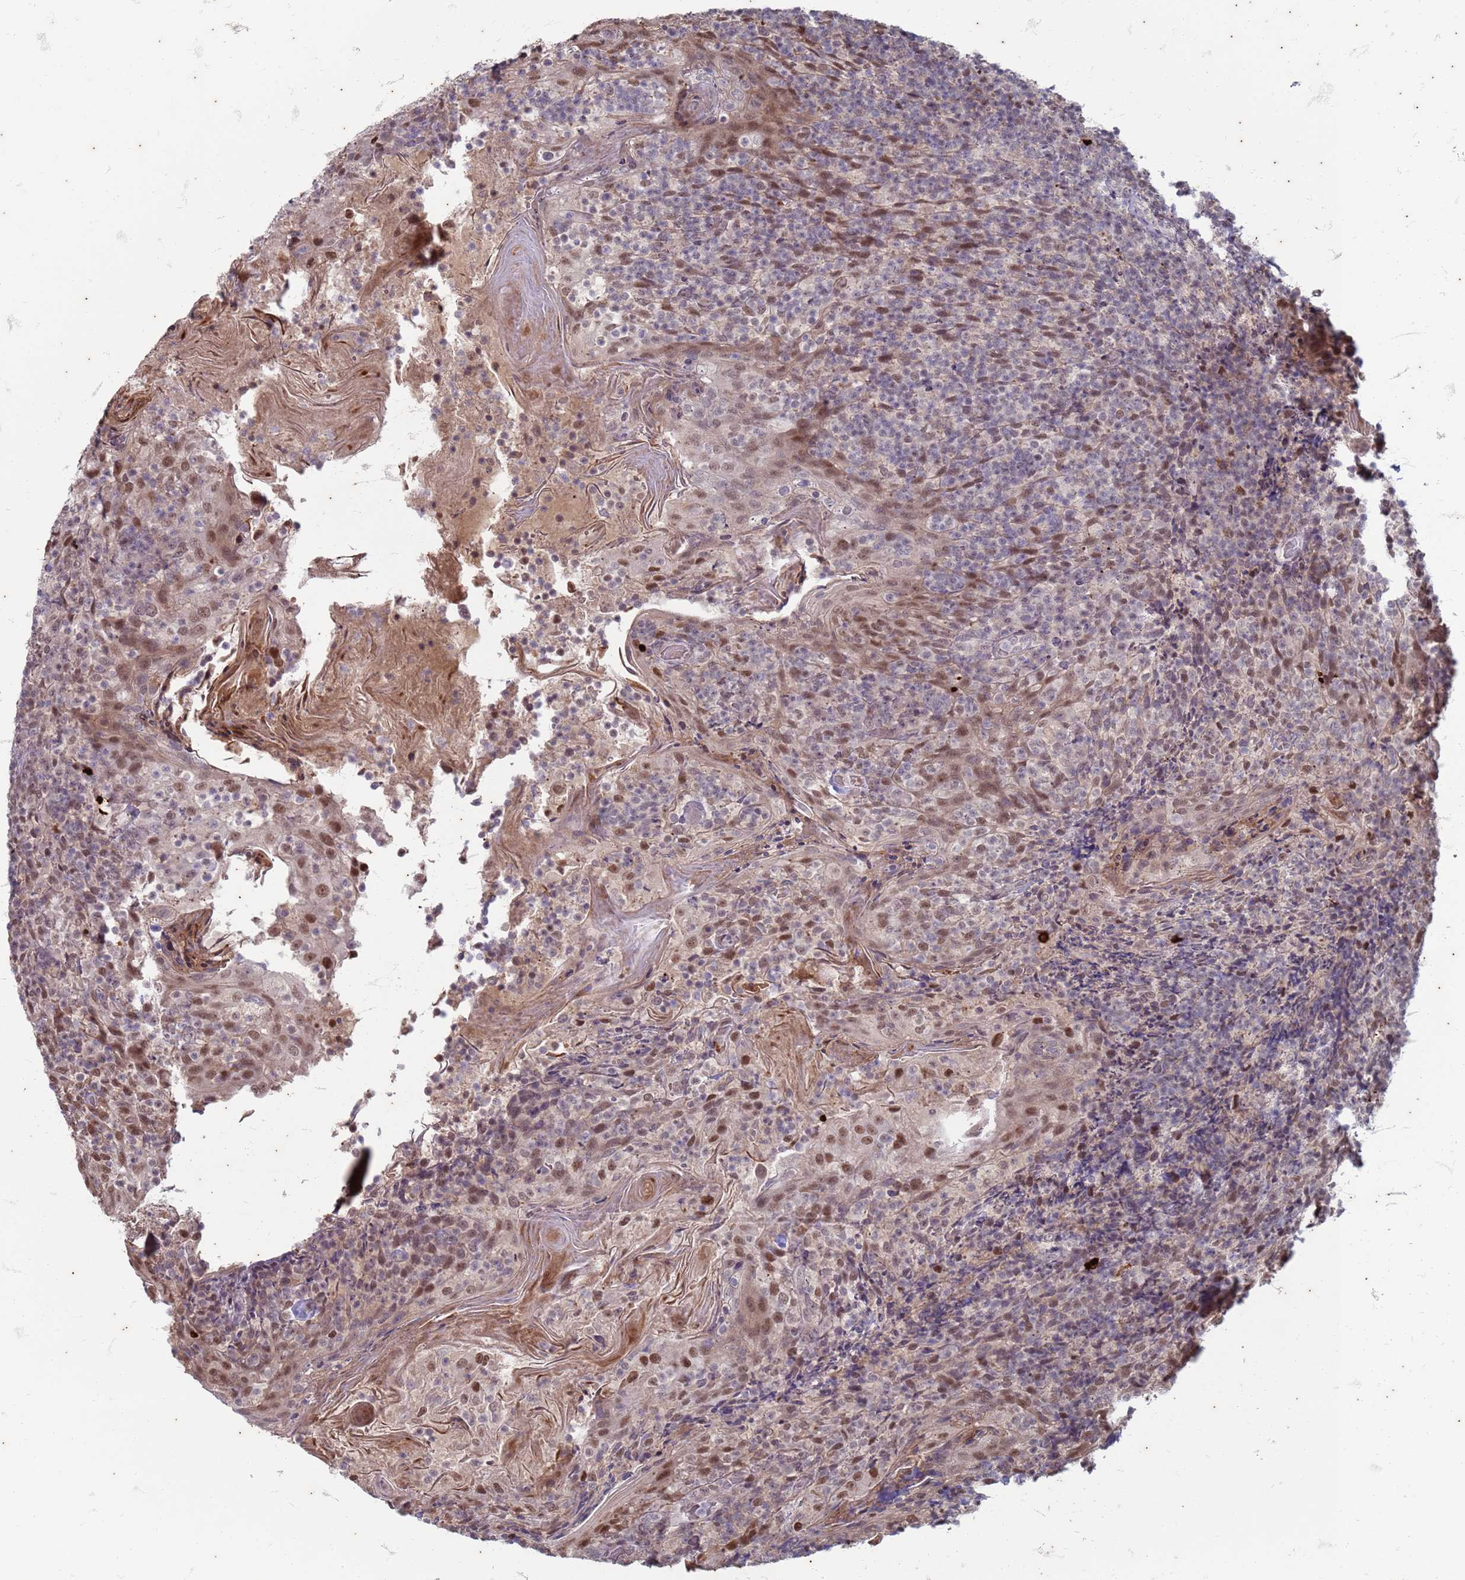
{"staining": {"intensity": "moderate", "quantity": "25%-75%", "location": "nuclear"}, "tissue": "tonsil", "cell_type": "Germinal center cells", "image_type": "normal", "snomed": [{"axis": "morphology", "description": "Normal tissue, NOS"}, {"axis": "topography", "description": "Tonsil"}], "caption": "Protein staining displays moderate nuclear staining in about 25%-75% of germinal center cells in normal tonsil.", "gene": "TRMT6", "patient": {"sex": "female", "age": 10}}